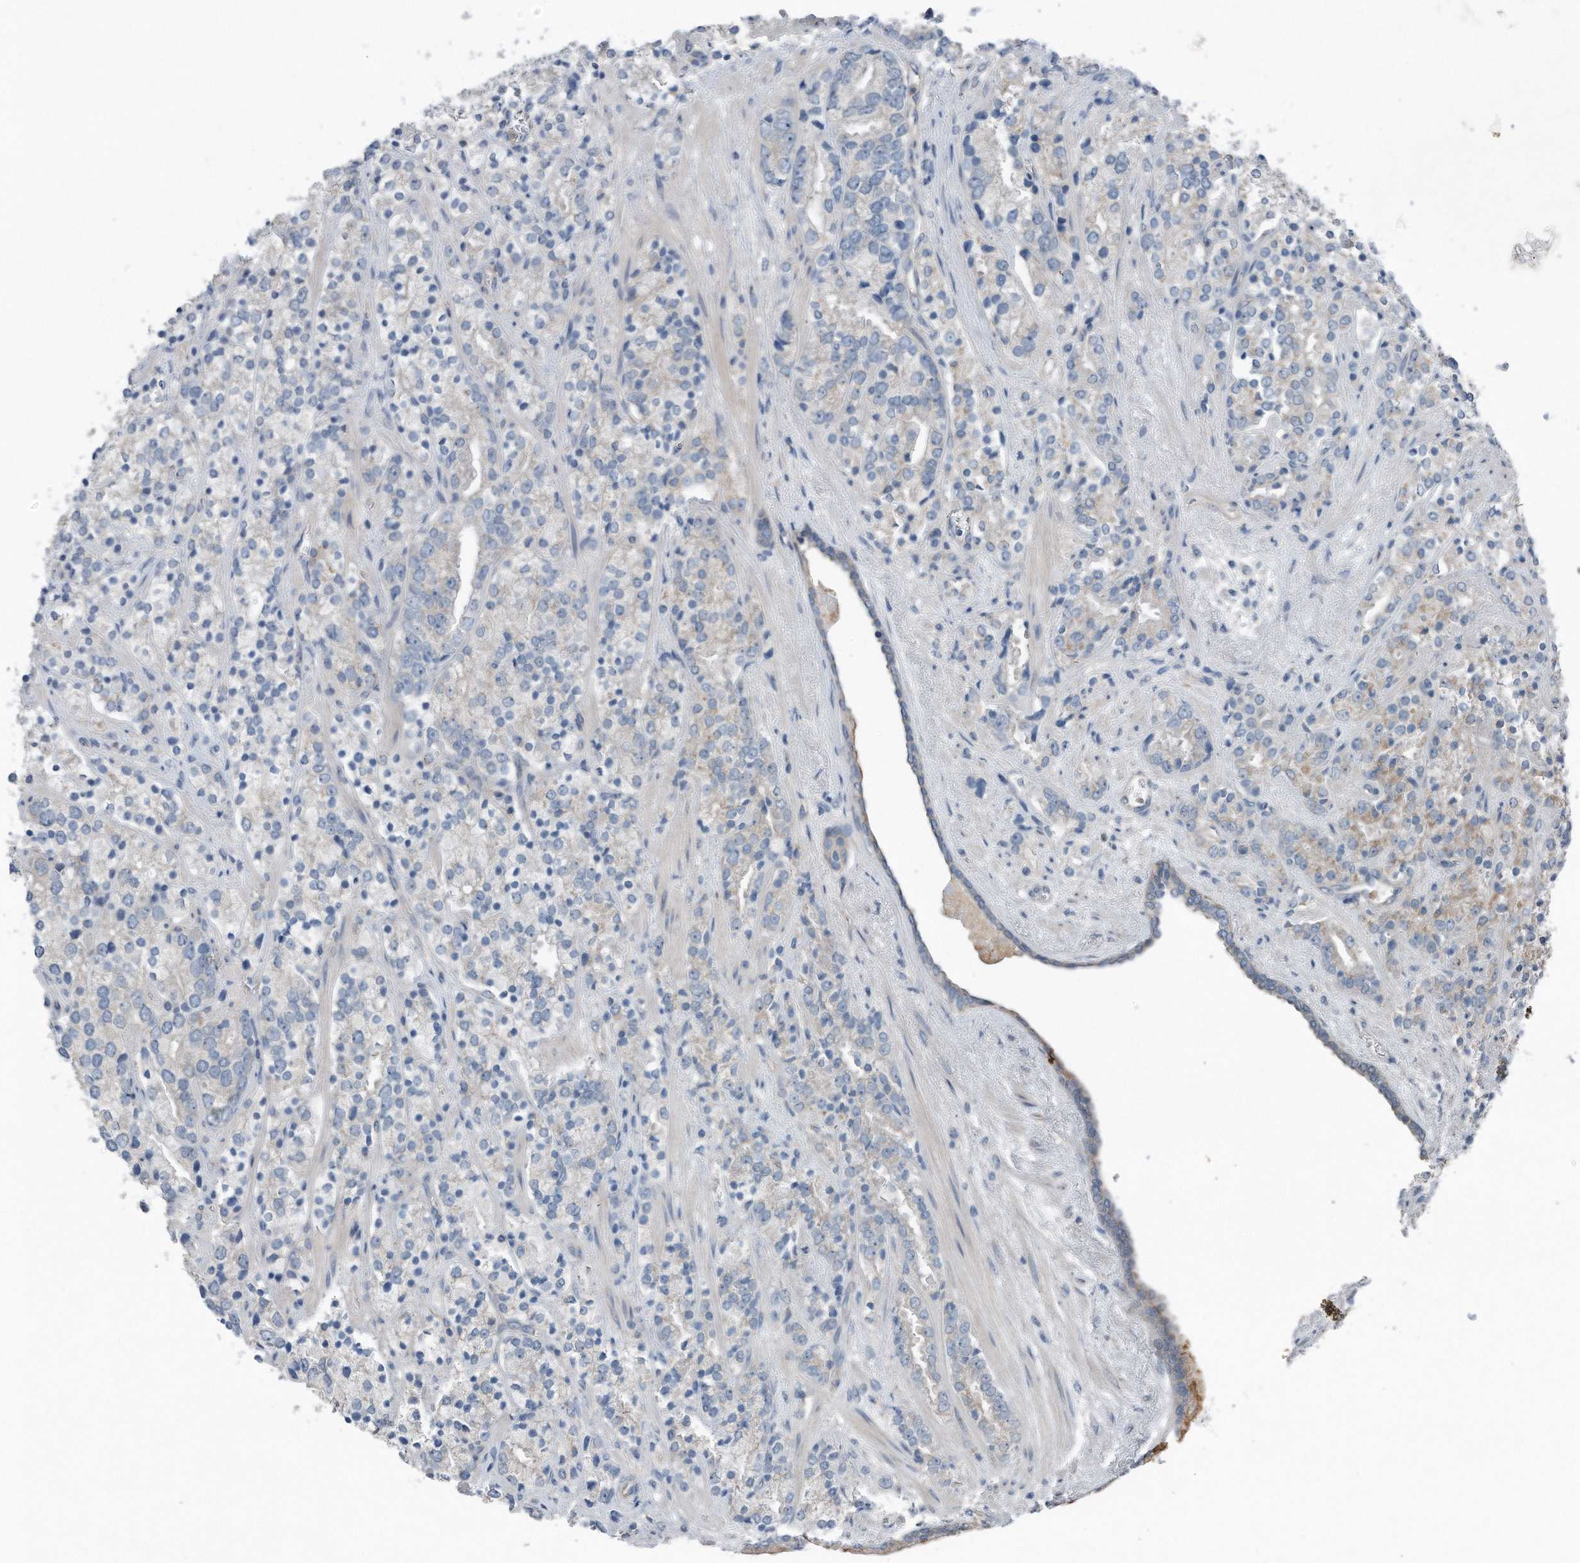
{"staining": {"intensity": "negative", "quantity": "none", "location": "none"}, "tissue": "prostate cancer", "cell_type": "Tumor cells", "image_type": "cancer", "snomed": [{"axis": "morphology", "description": "Adenocarcinoma, High grade"}, {"axis": "topography", "description": "Prostate"}], "caption": "IHC of human prostate cancer shows no positivity in tumor cells.", "gene": "YRDC", "patient": {"sex": "male", "age": 71}}